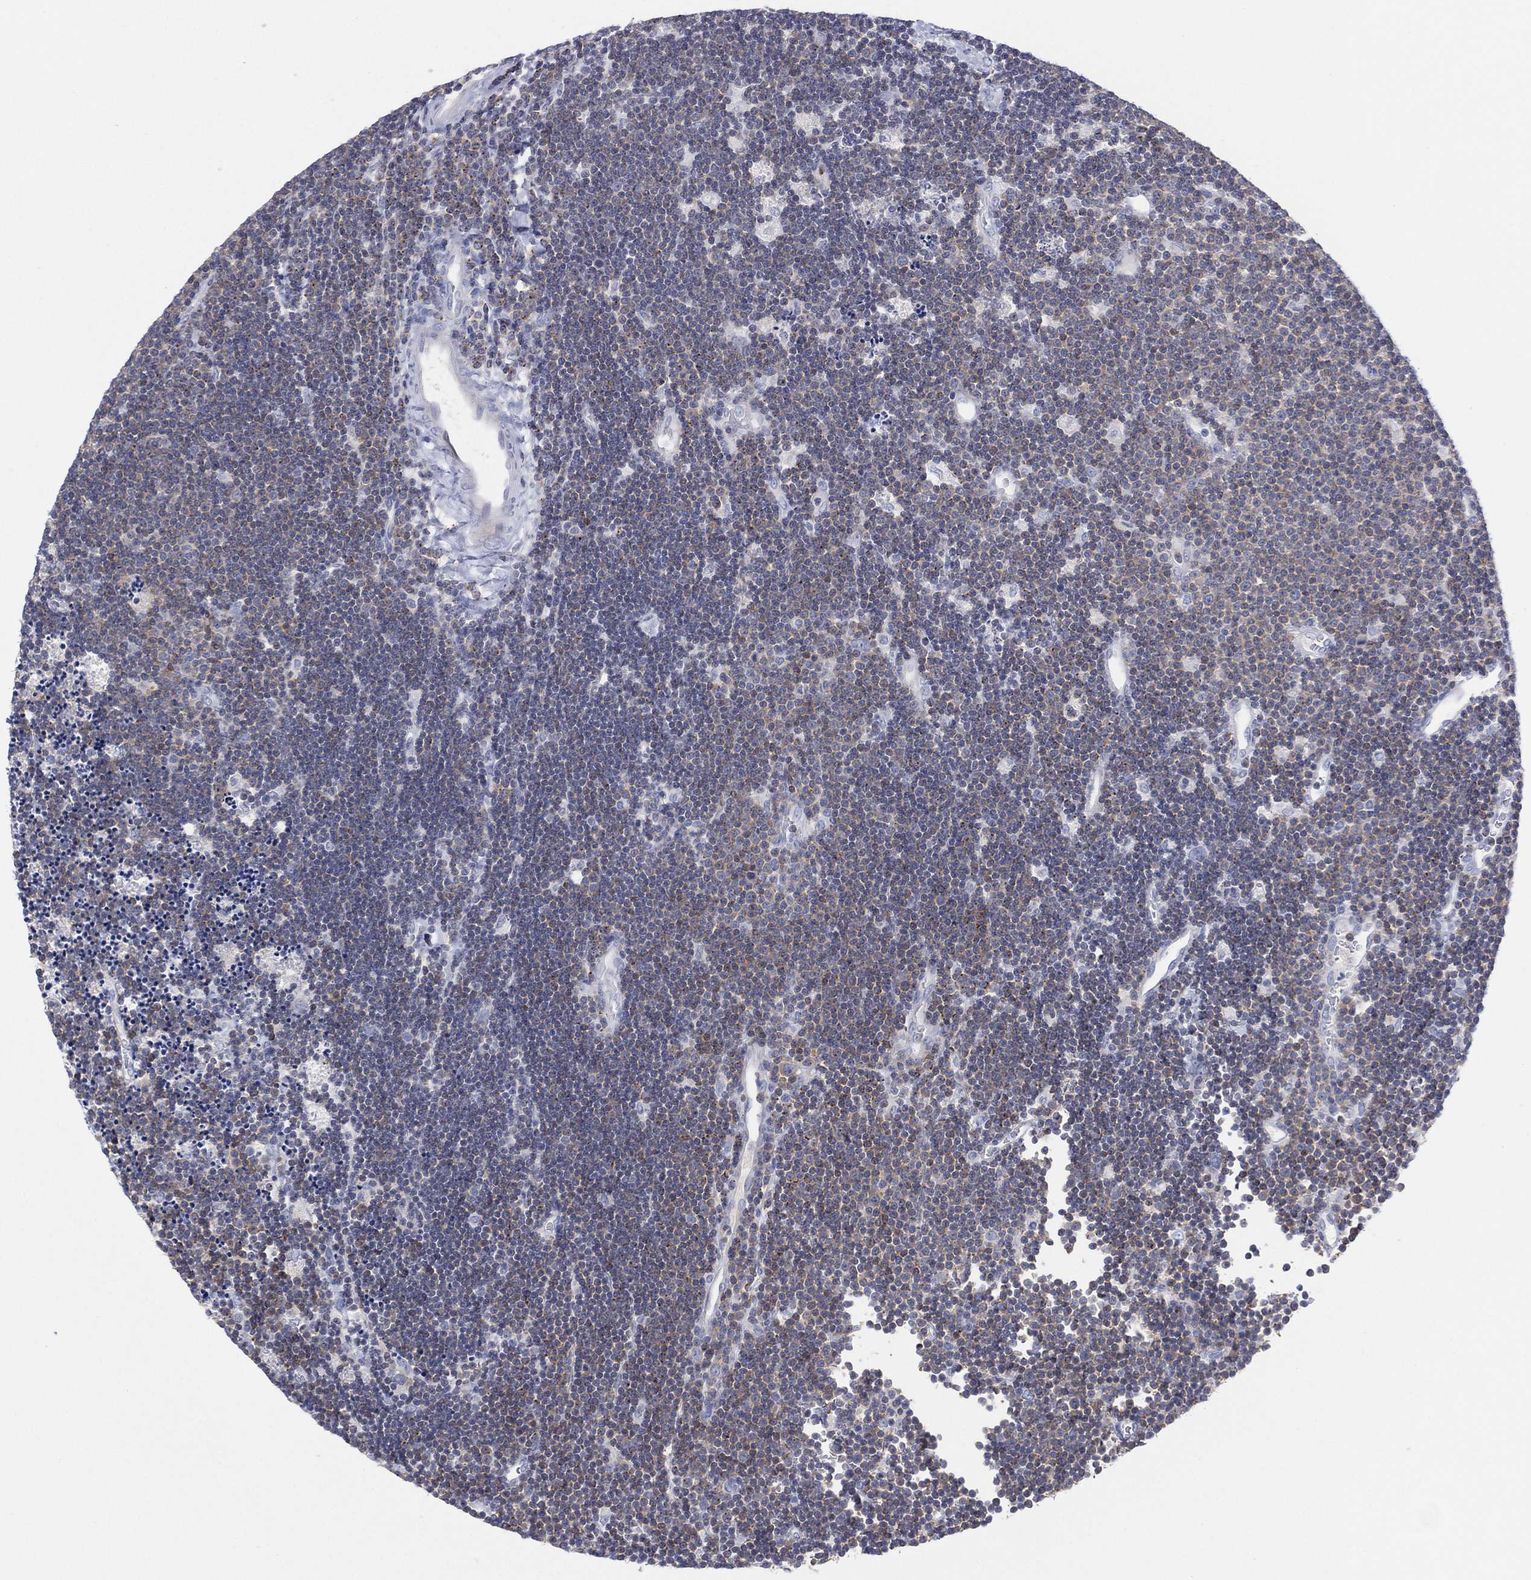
{"staining": {"intensity": "weak", "quantity": "<25%", "location": "cytoplasmic/membranous"}, "tissue": "lymphoma", "cell_type": "Tumor cells", "image_type": "cancer", "snomed": [{"axis": "morphology", "description": "Malignant lymphoma, non-Hodgkin's type, Low grade"}, {"axis": "topography", "description": "Brain"}], "caption": "This is an immunohistochemistry (IHC) photomicrograph of malignant lymphoma, non-Hodgkin's type (low-grade). There is no positivity in tumor cells.", "gene": "SEPTIN1", "patient": {"sex": "female", "age": 66}}